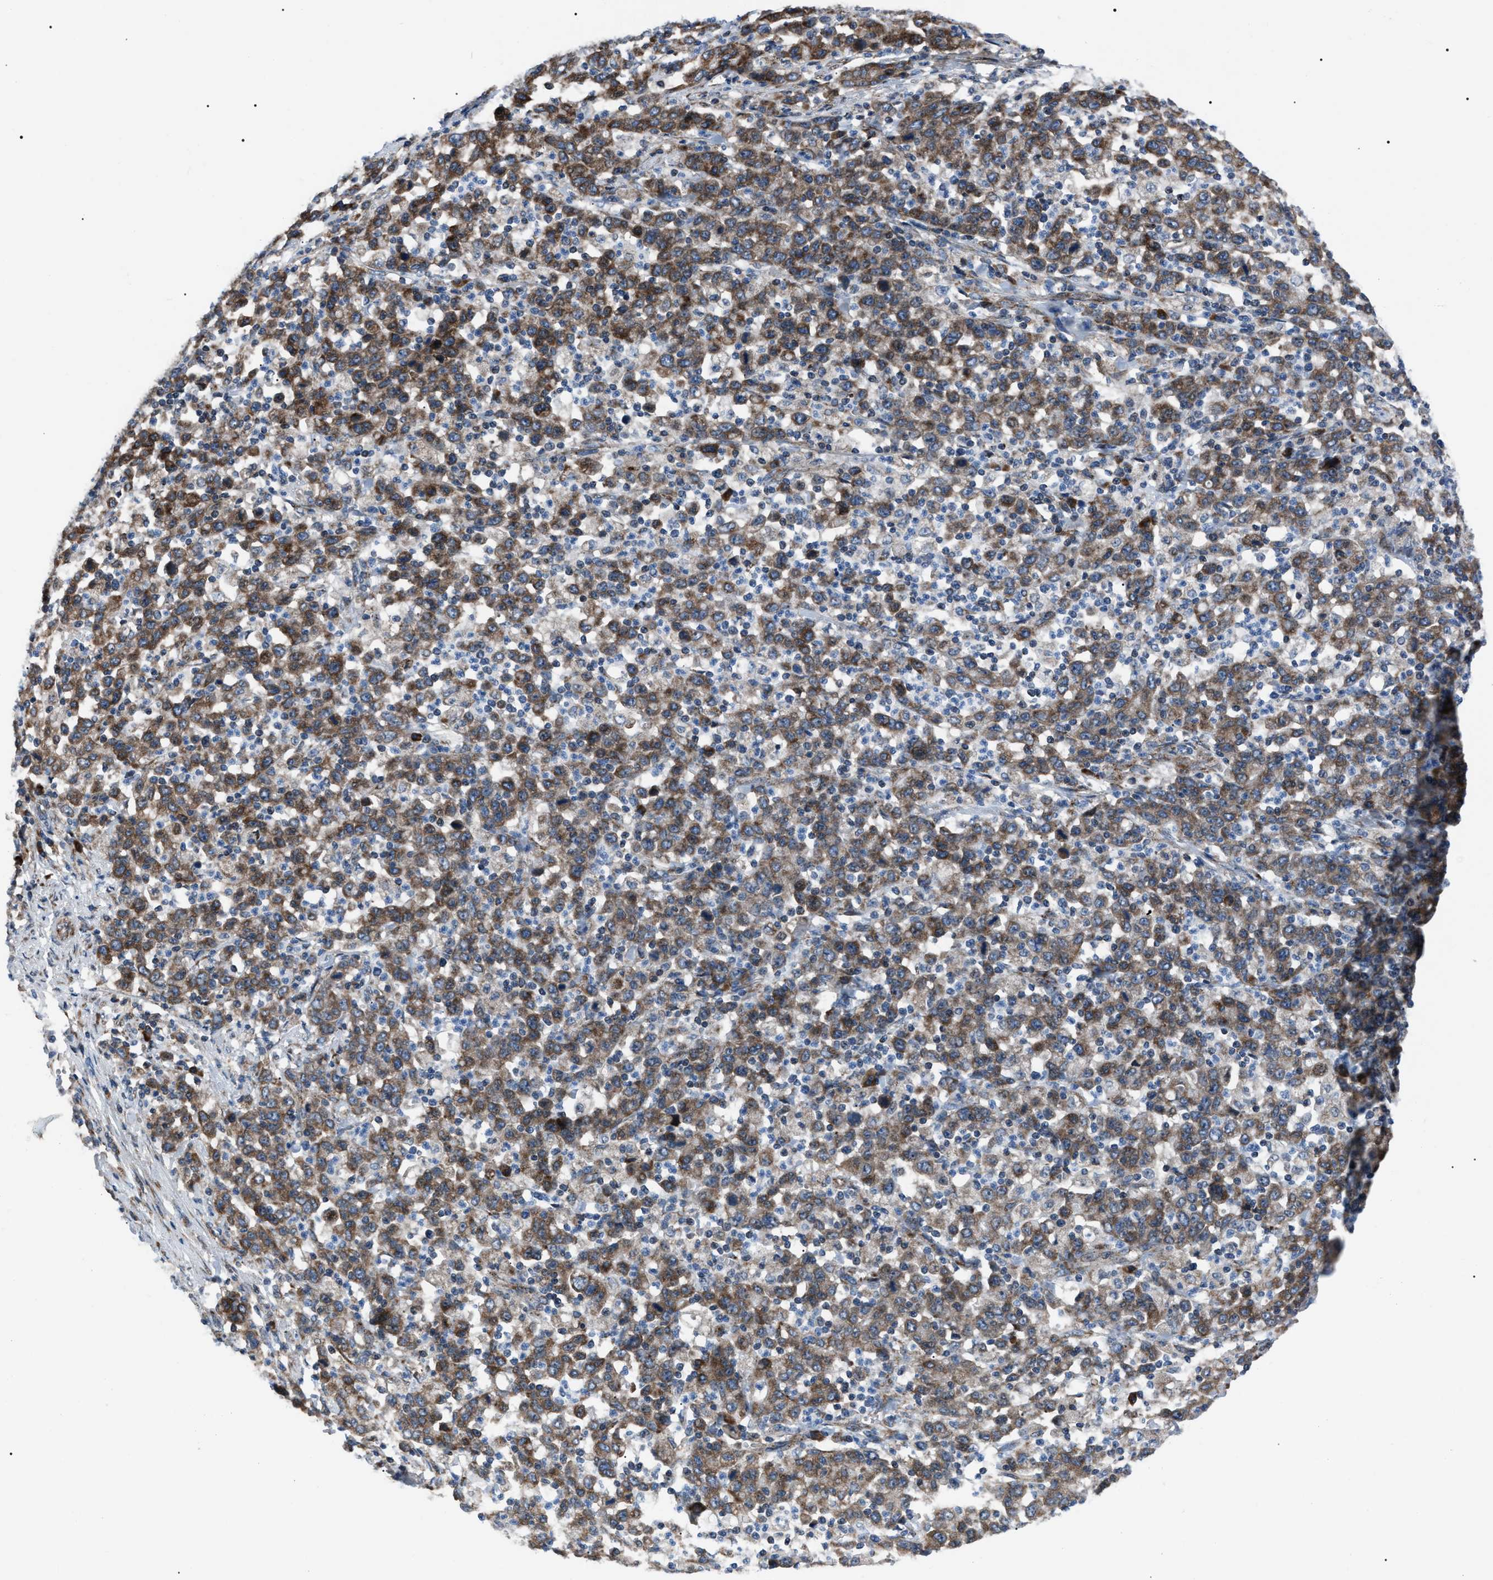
{"staining": {"intensity": "moderate", "quantity": ">75%", "location": "cytoplasmic/membranous"}, "tissue": "stomach cancer", "cell_type": "Tumor cells", "image_type": "cancer", "snomed": [{"axis": "morphology", "description": "Adenocarcinoma, NOS"}, {"axis": "topography", "description": "Stomach, upper"}], "caption": "This photomicrograph reveals immunohistochemistry staining of stomach cancer (adenocarcinoma), with medium moderate cytoplasmic/membranous positivity in about >75% of tumor cells.", "gene": "AGO2", "patient": {"sex": "male", "age": 69}}